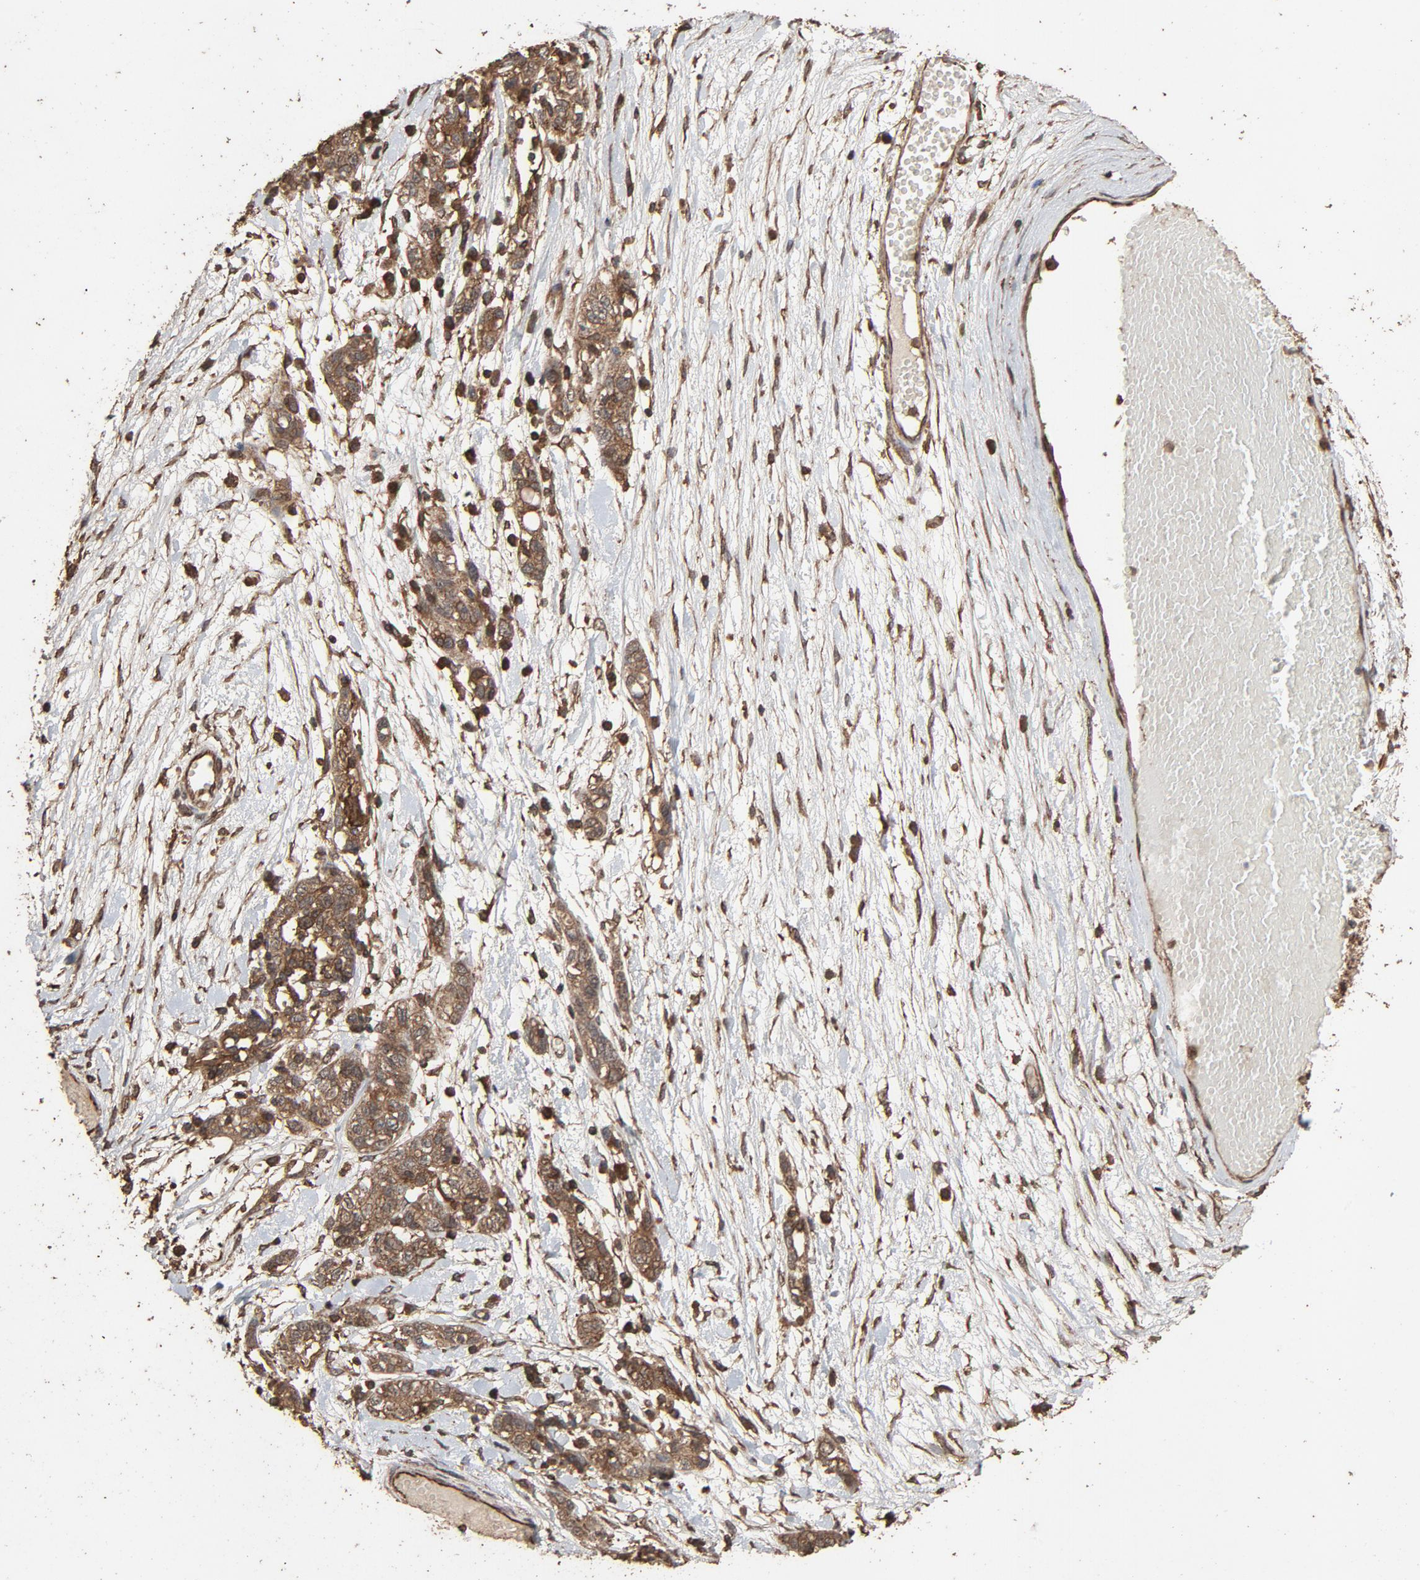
{"staining": {"intensity": "weak", "quantity": ">75%", "location": "cytoplasmic/membranous"}, "tissue": "ovarian cancer", "cell_type": "Tumor cells", "image_type": "cancer", "snomed": [{"axis": "morphology", "description": "Cystadenocarcinoma, serous, NOS"}, {"axis": "topography", "description": "Ovary"}], "caption": "Ovarian serous cystadenocarcinoma stained with DAB immunohistochemistry demonstrates low levels of weak cytoplasmic/membranous staining in approximately >75% of tumor cells.", "gene": "RPS6KA6", "patient": {"sex": "female", "age": 71}}